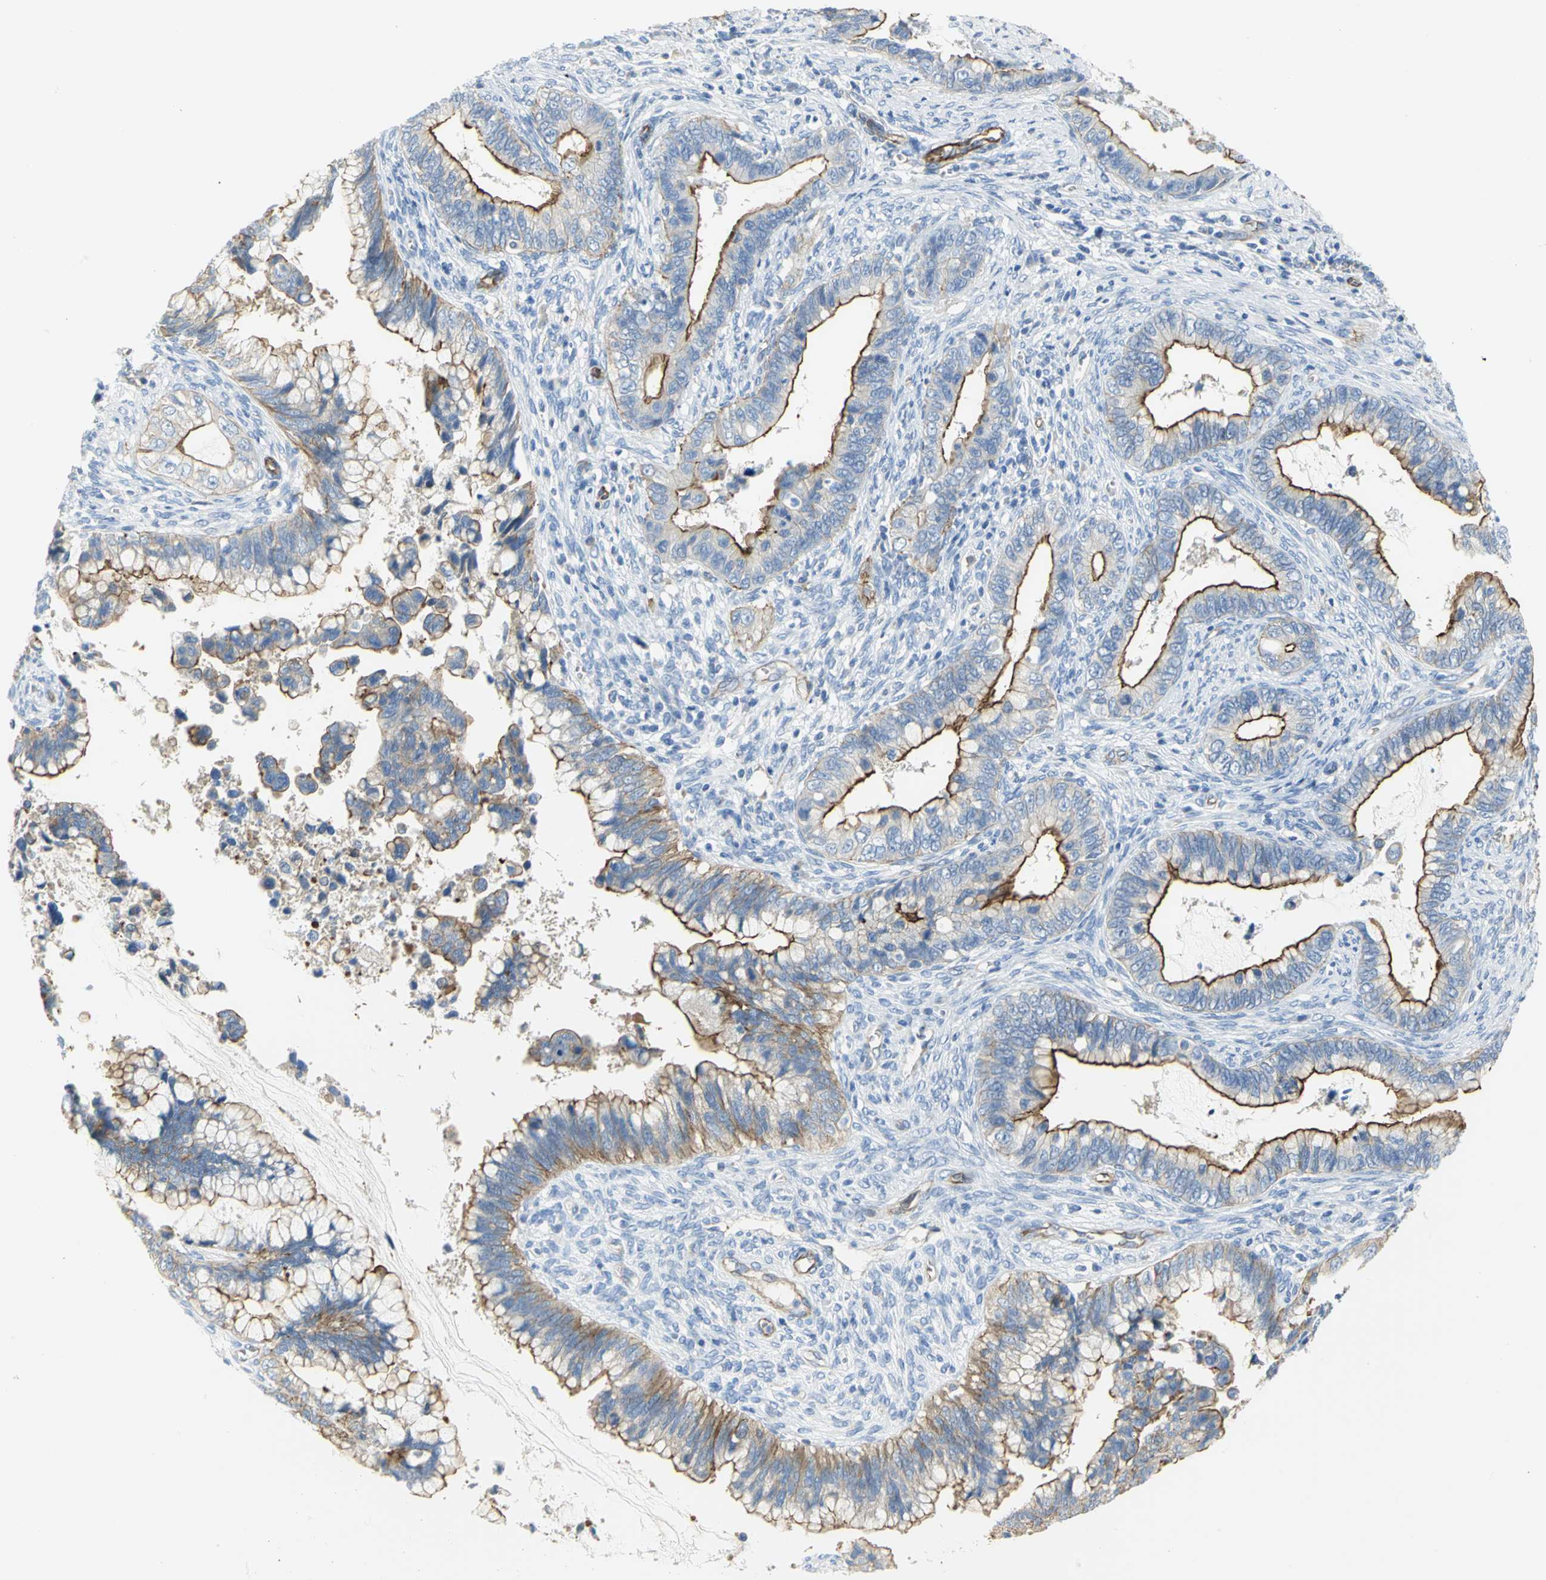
{"staining": {"intensity": "strong", "quantity": ">75%", "location": "cytoplasmic/membranous"}, "tissue": "cervical cancer", "cell_type": "Tumor cells", "image_type": "cancer", "snomed": [{"axis": "morphology", "description": "Adenocarcinoma, NOS"}, {"axis": "topography", "description": "Cervix"}], "caption": "IHC staining of cervical cancer (adenocarcinoma), which demonstrates high levels of strong cytoplasmic/membranous staining in approximately >75% of tumor cells indicating strong cytoplasmic/membranous protein staining. The staining was performed using DAB (3,3'-diaminobenzidine) (brown) for protein detection and nuclei were counterstained in hematoxylin (blue).", "gene": "FLNB", "patient": {"sex": "female", "age": 44}}